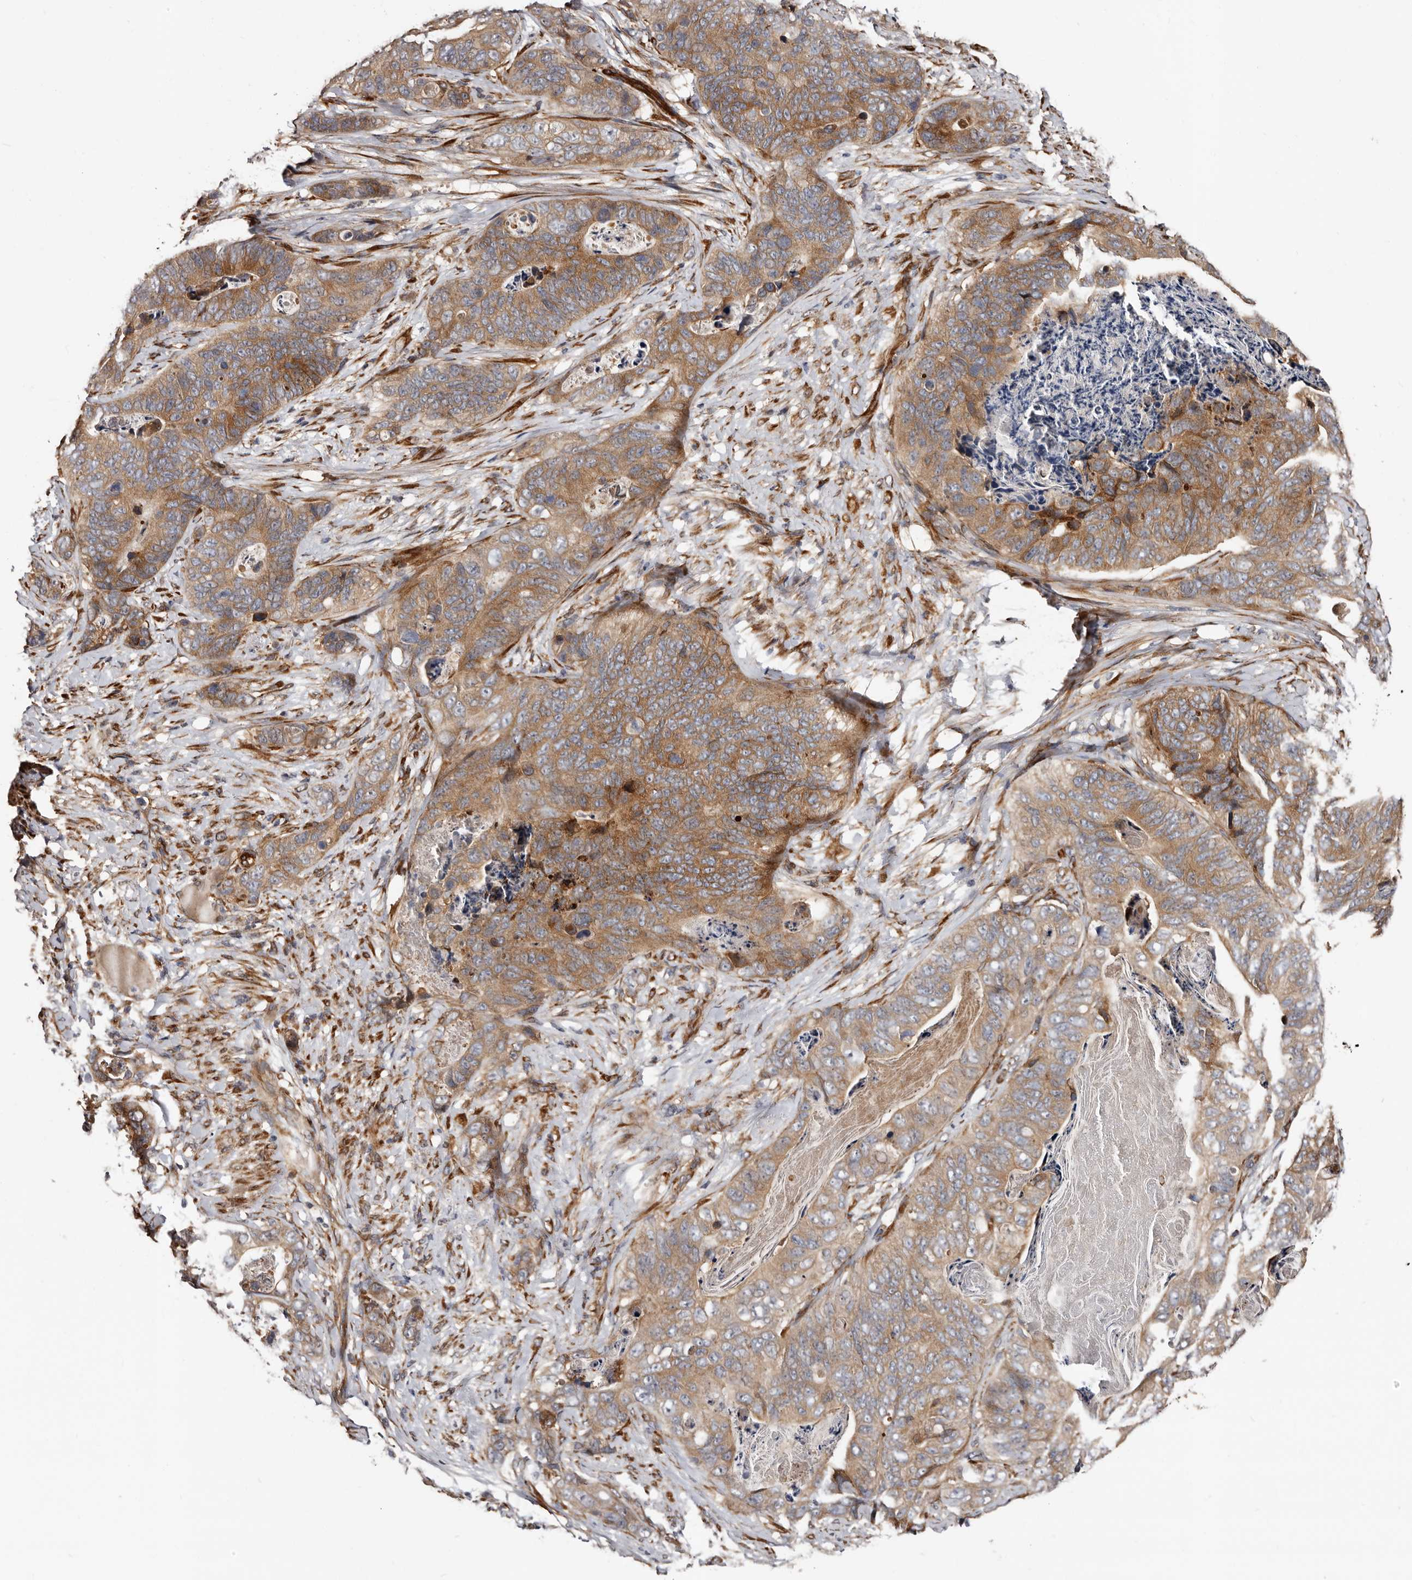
{"staining": {"intensity": "moderate", "quantity": ">75%", "location": "cytoplasmic/membranous"}, "tissue": "stomach cancer", "cell_type": "Tumor cells", "image_type": "cancer", "snomed": [{"axis": "morphology", "description": "Normal tissue, NOS"}, {"axis": "morphology", "description": "Adenocarcinoma, NOS"}, {"axis": "topography", "description": "Stomach"}], "caption": "Protein analysis of stomach adenocarcinoma tissue reveals moderate cytoplasmic/membranous expression in about >75% of tumor cells. Immunohistochemistry stains the protein in brown and the nuclei are stained blue.", "gene": "TBC1D22B", "patient": {"sex": "female", "age": 89}}